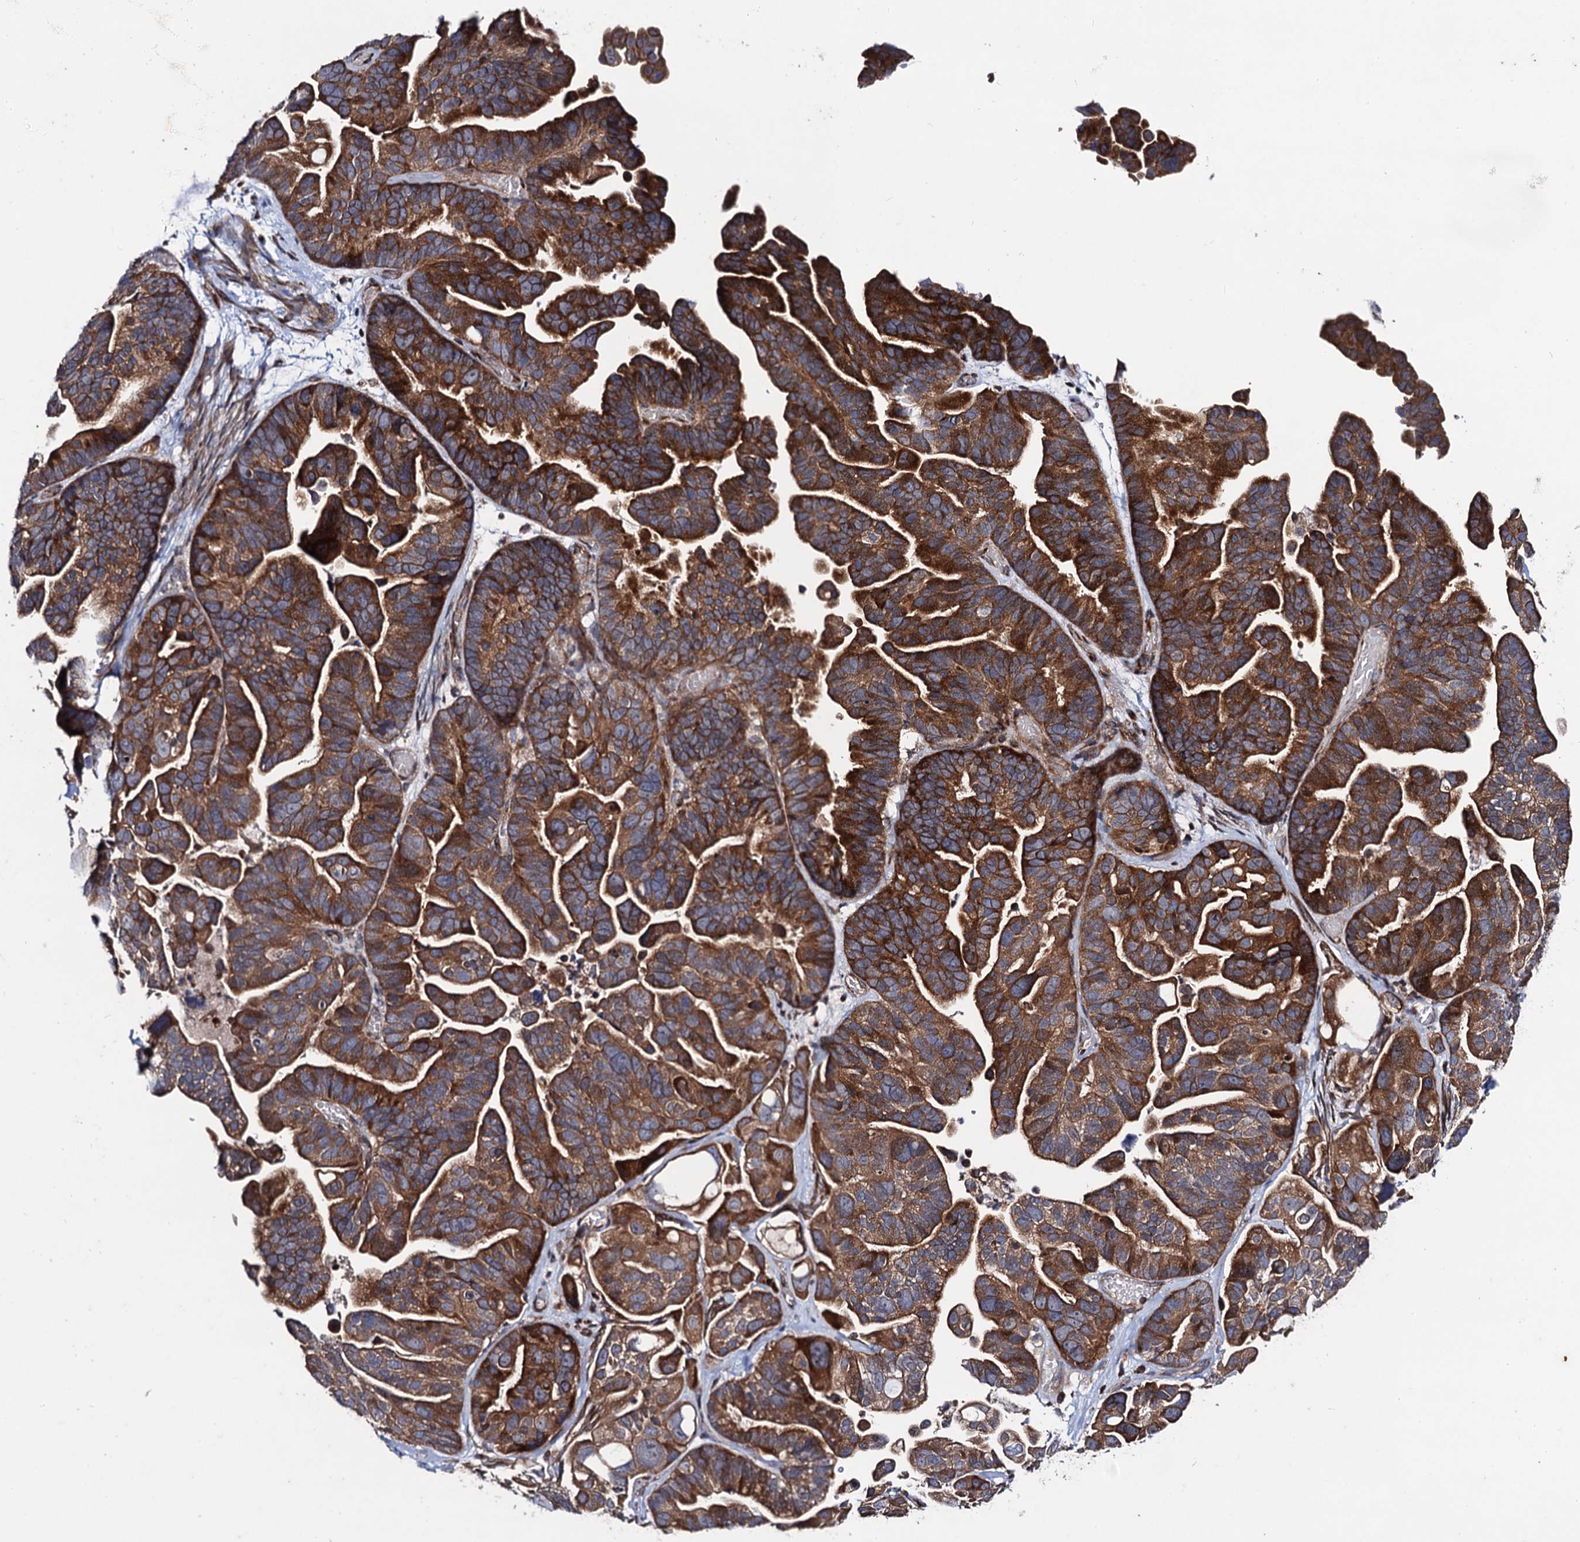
{"staining": {"intensity": "strong", "quantity": ">75%", "location": "cytoplasmic/membranous"}, "tissue": "ovarian cancer", "cell_type": "Tumor cells", "image_type": "cancer", "snomed": [{"axis": "morphology", "description": "Cystadenocarcinoma, serous, NOS"}, {"axis": "topography", "description": "Ovary"}], "caption": "A high amount of strong cytoplasmic/membranous expression is identified in about >75% of tumor cells in ovarian cancer (serous cystadenocarcinoma) tissue.", "gene": "DYDC1", "patient": {"sex": "female", "age": 56}}